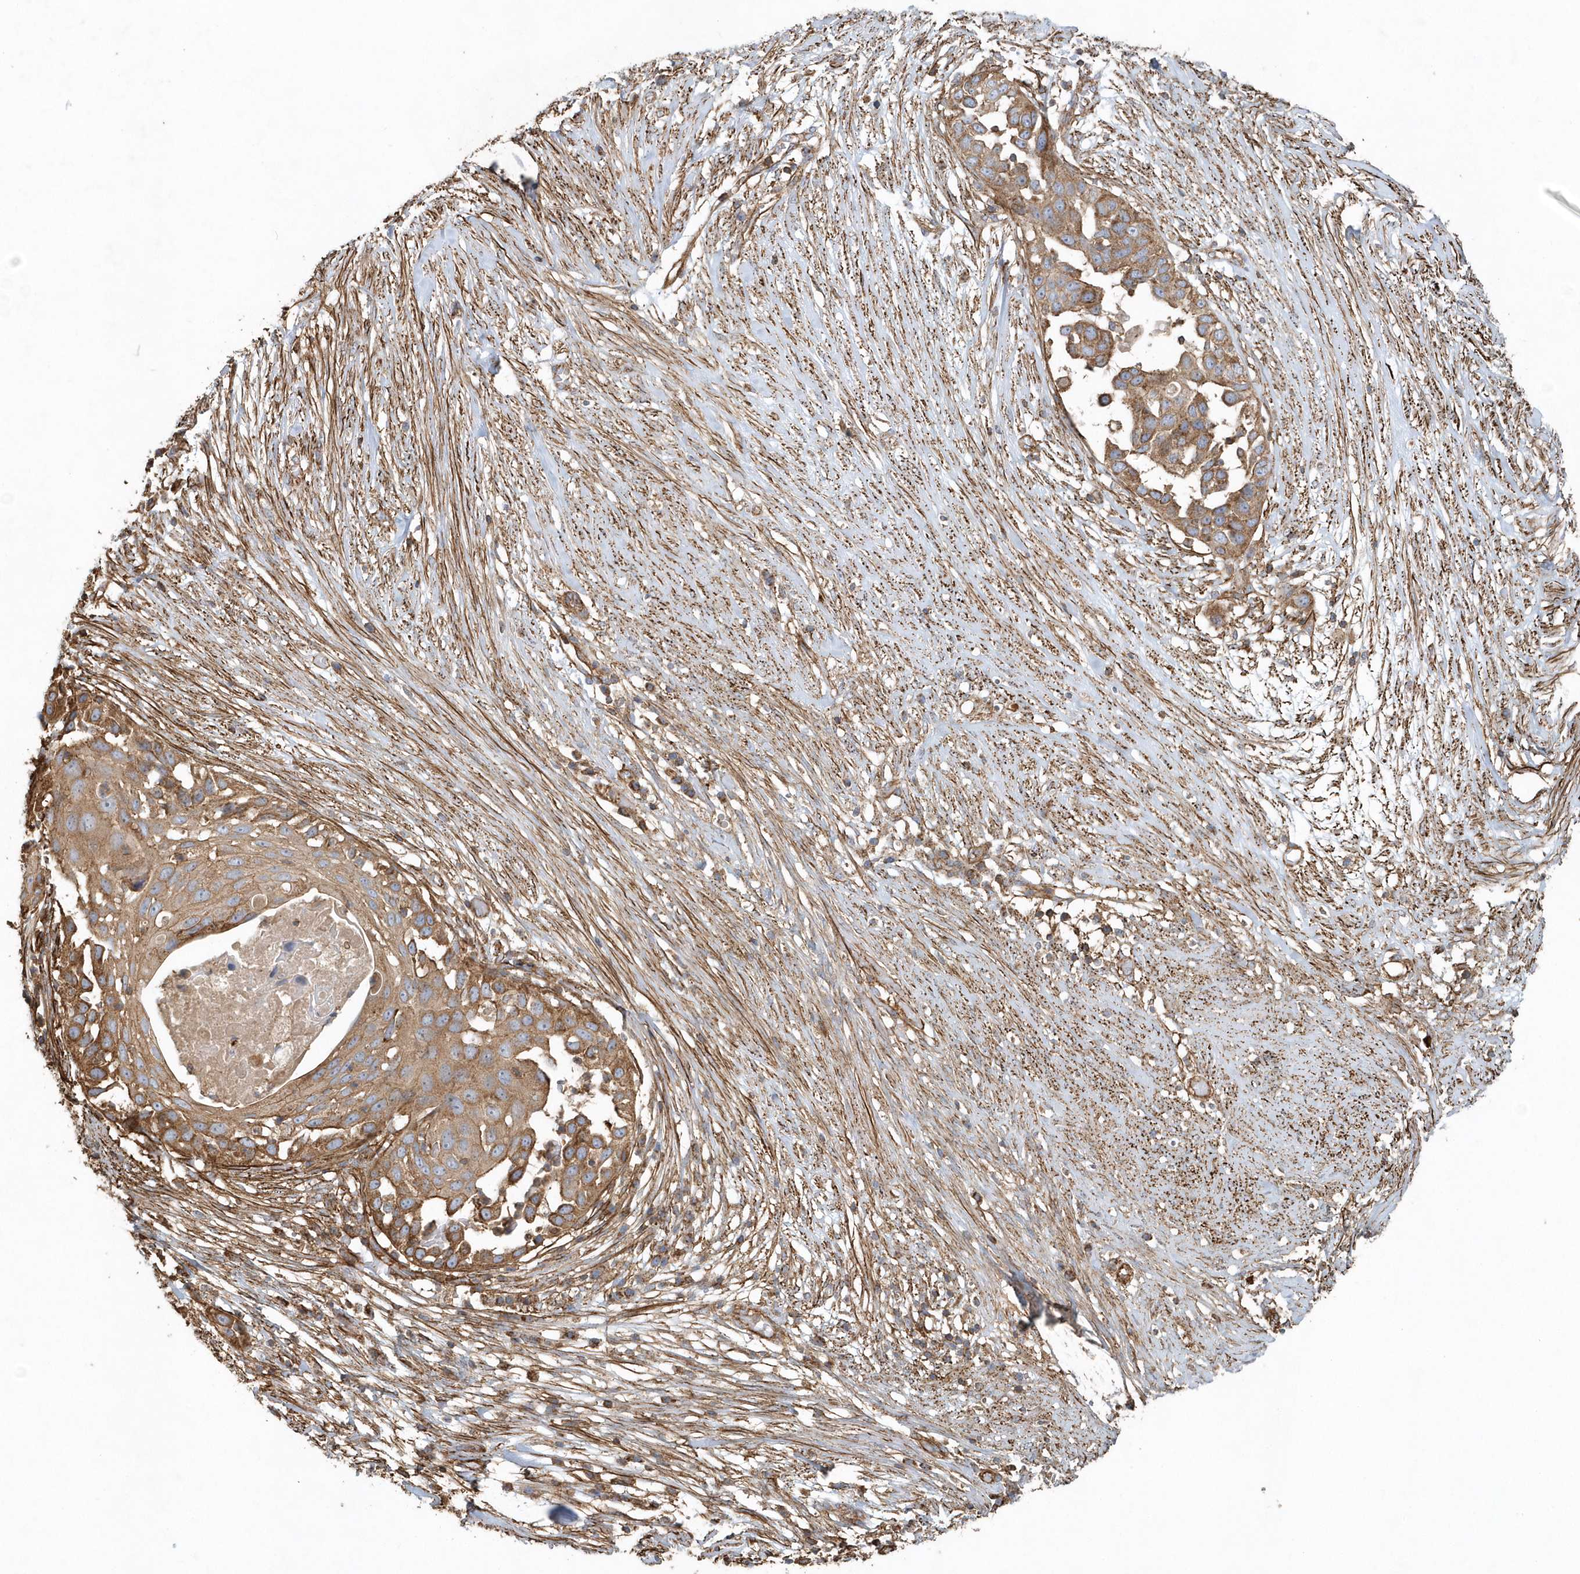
{"staining": {"intensity": "moderate", "quantity": ">75%", "location": "cytoplasmic/membranous"}, "tissue": "skin cancer", "cell_type": "Tumor cells", "image_type": "cancer", "snomed": [{"axis": "morphology", "description": "Squamous cell carcinoma, NOS"}, {"axis": "topography", "description": "Skin"}], "caption": "Brown immunohistochemical staining in human skin cancer displays moderate cytoplasmic/membranous expression in about >75% of tumor cells.", "gene": "MMUT", "patient": {"sex": "female", "age": 44}}